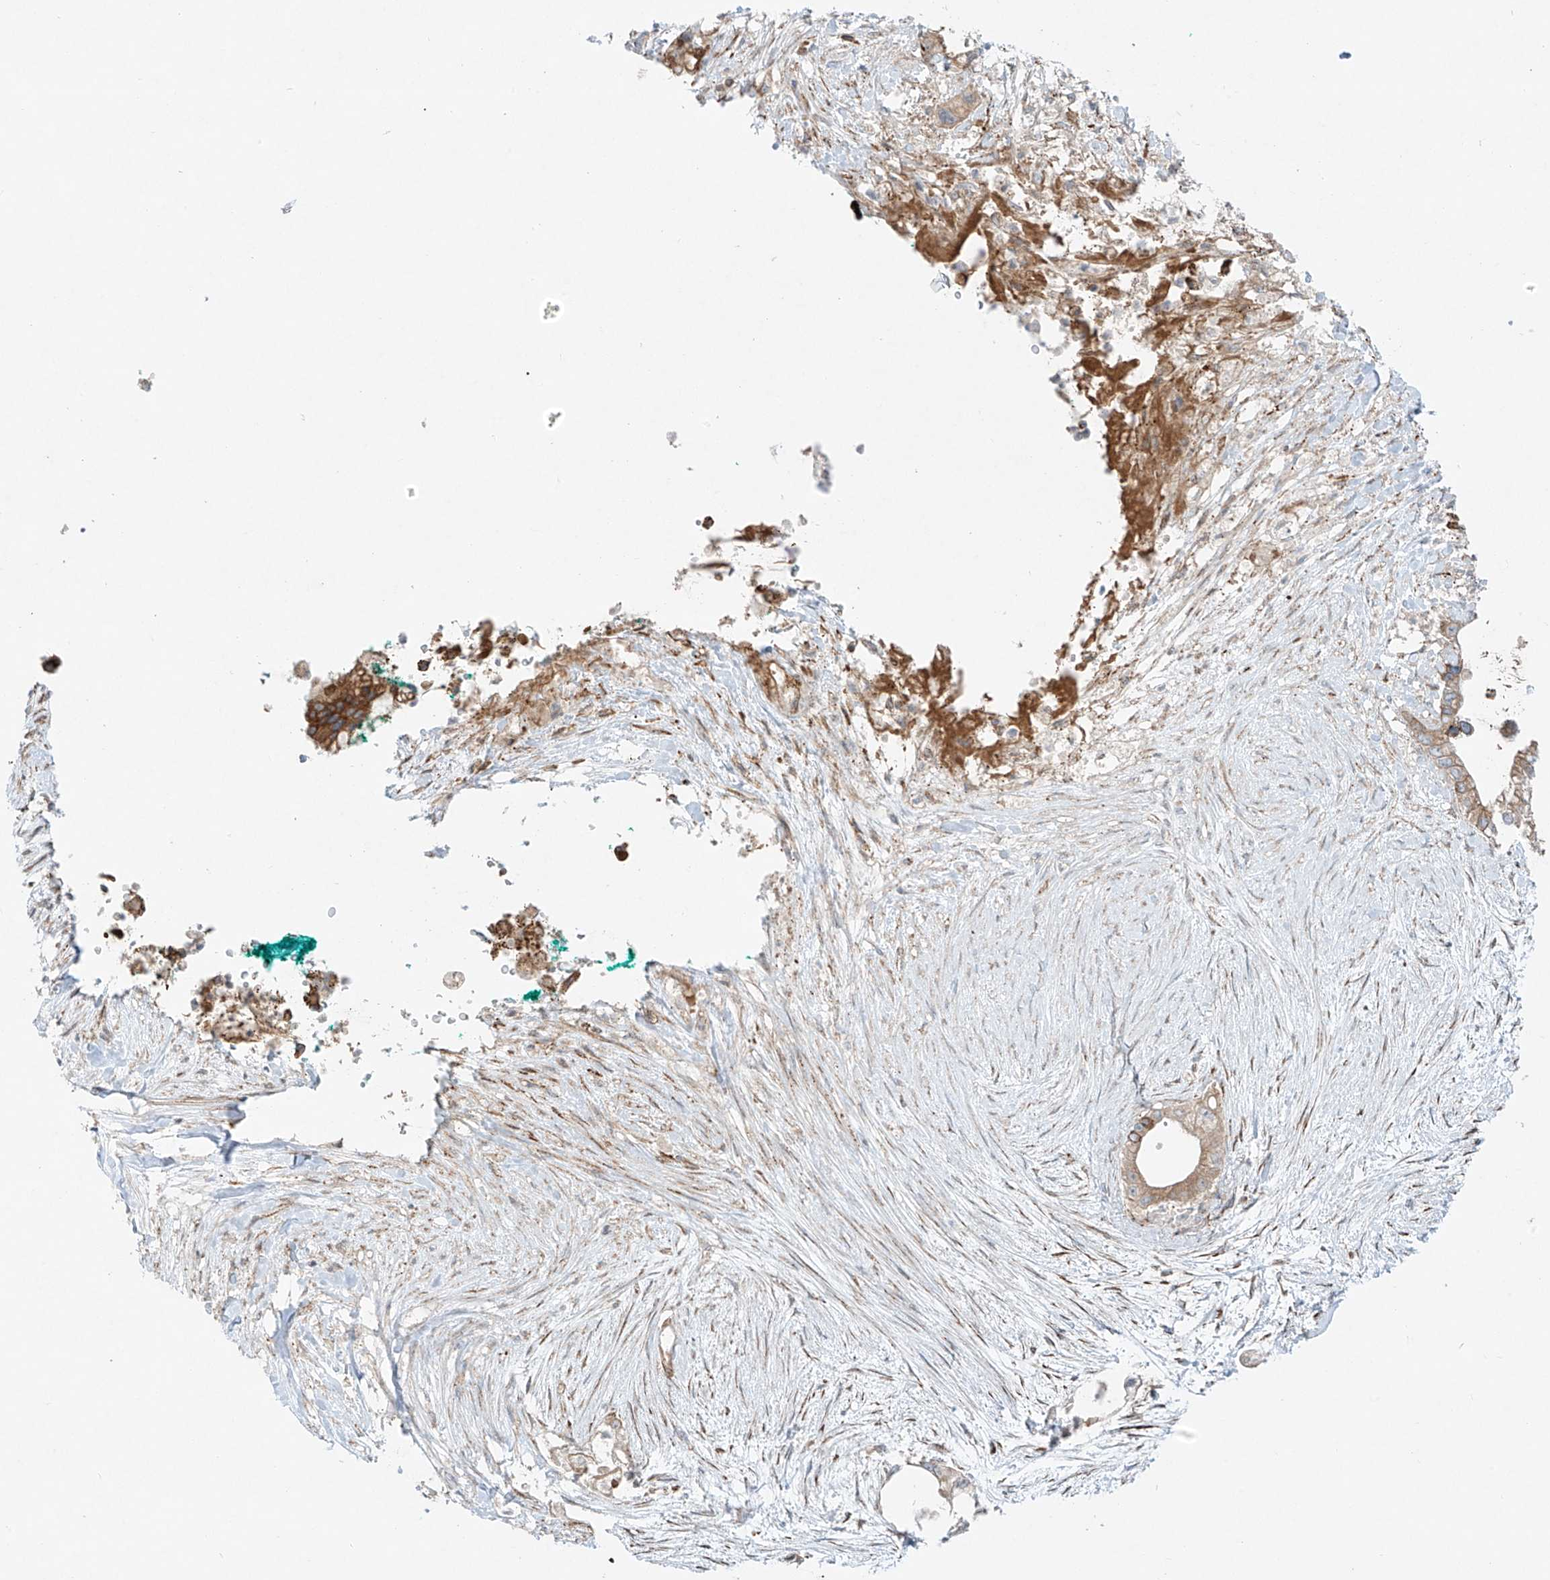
{"staining": {"intensity": "weak", "quantity": ">75%", "location": "cytoplasmic/membranous"}, "tissue": "pancreatic cancer", "cell_type": "Tumor cells", "image_type": "cancer", "snomed": [{"axis": "morphology", "description": "Adenocarcinoma, NOS"}, {"axis": "topography", "description": "Pancreas"}], "caption": "Tumor cells demonstrate low levels of weak cytoplasmic/membranous staining in approximately >75% of cells in pancreatic cancer.", "gene": "EIPR1", "patient": {"sex": "male", "age": 53}}